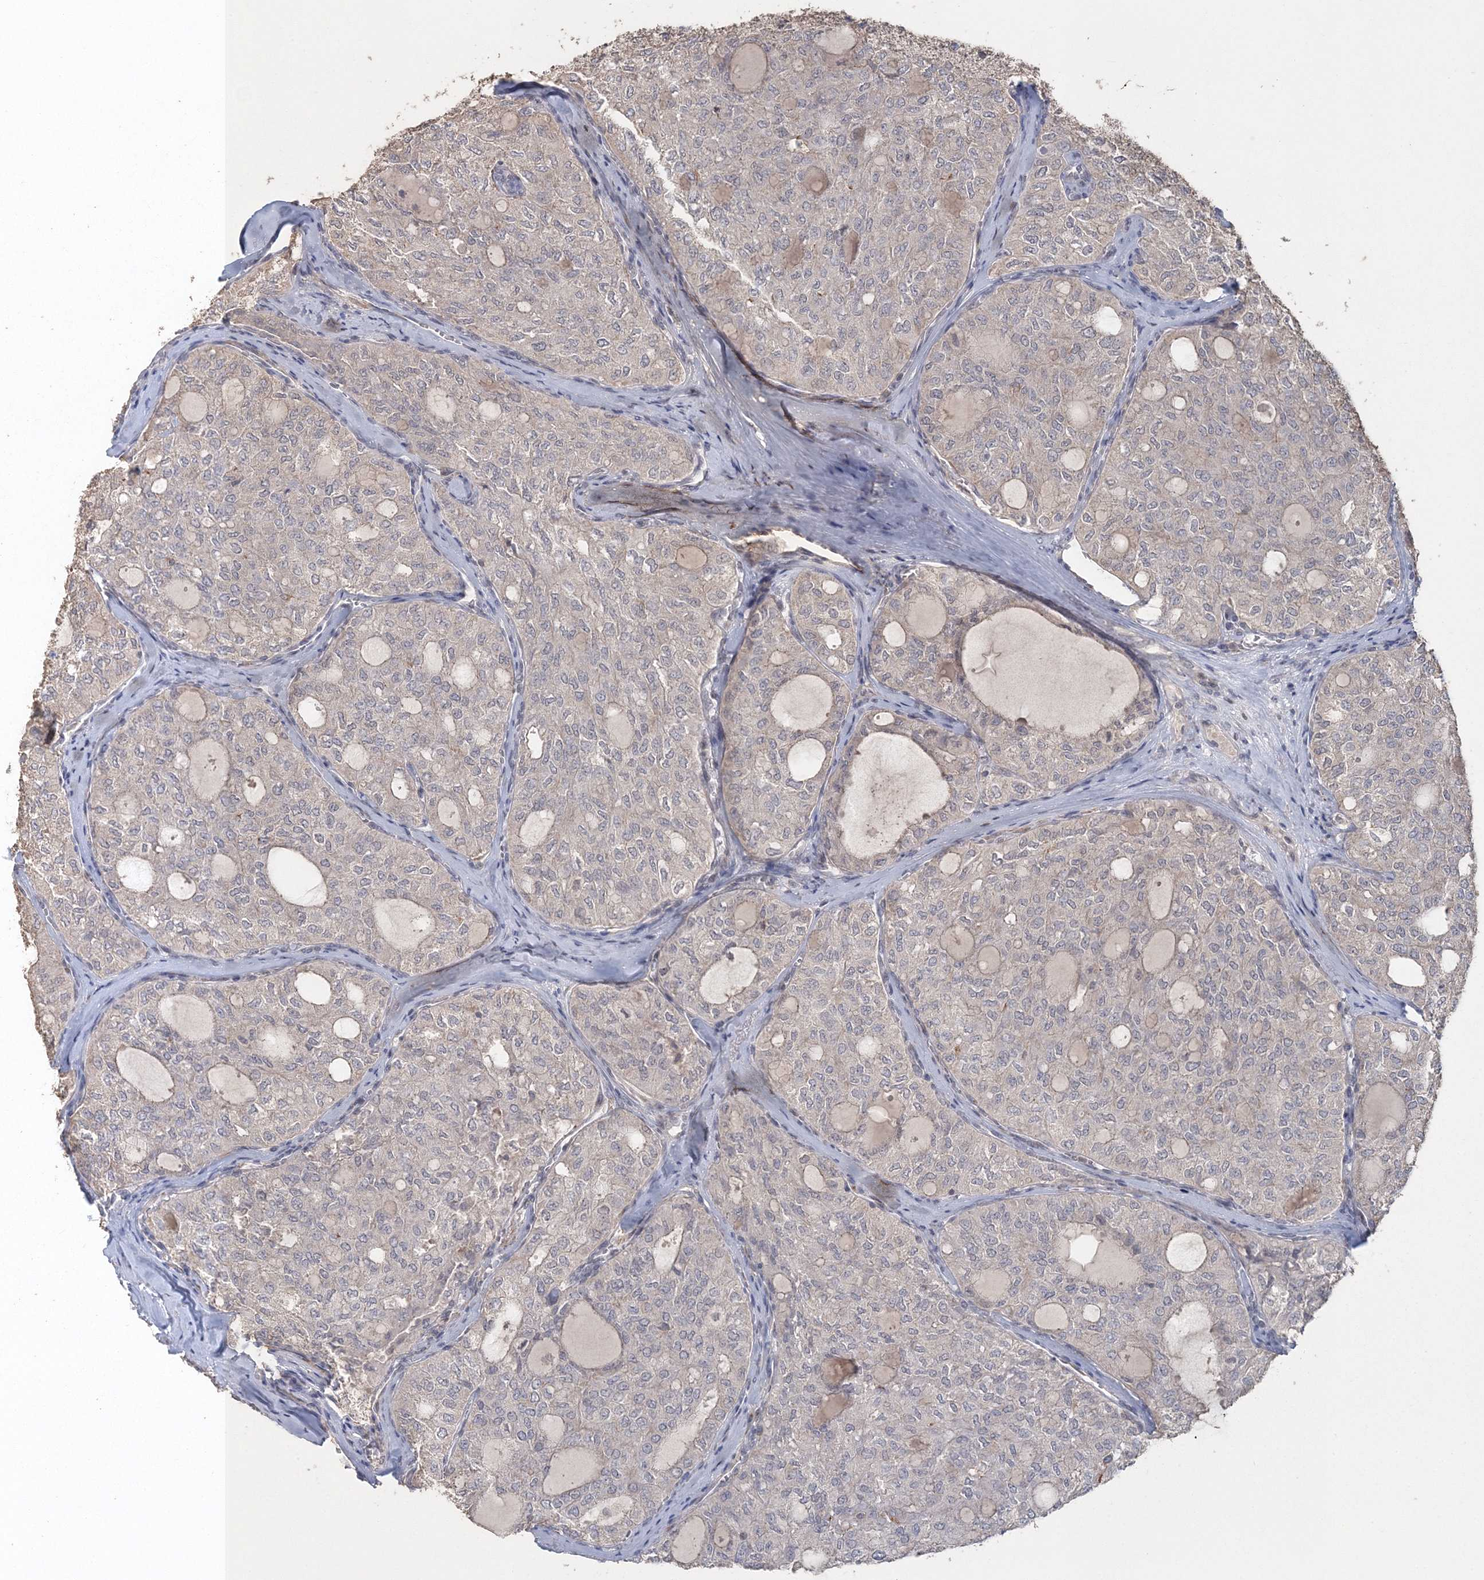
{"staining": {"intensity": "negative", "quantity": "none", "location": "none"}, "tissue": "thyroid cancer", "cell_type": "Tumor cells", "image_type": "cancer", "snomed": [{"axis": "morphology", "description": "Follicular adenoma carcinoma, NOS"}, {"axis": "topography", "description": "Thyroid gland"}], "caption": "High magnification brightfield microscopy of follicular adenoma carcinoma (thyroid) stained with DAB (3,3'-diaminobenzidine) (brown) and counterstained with hematoxylin (blue): tumor cells show no significant staining. Brightfield microscopy of immunohistochemistry stained with DAB (brown) and hematoxylin (blue), captured at high magnification.", "gene": "UIMC1", "patient": {"sex": "male", "age": 75}}